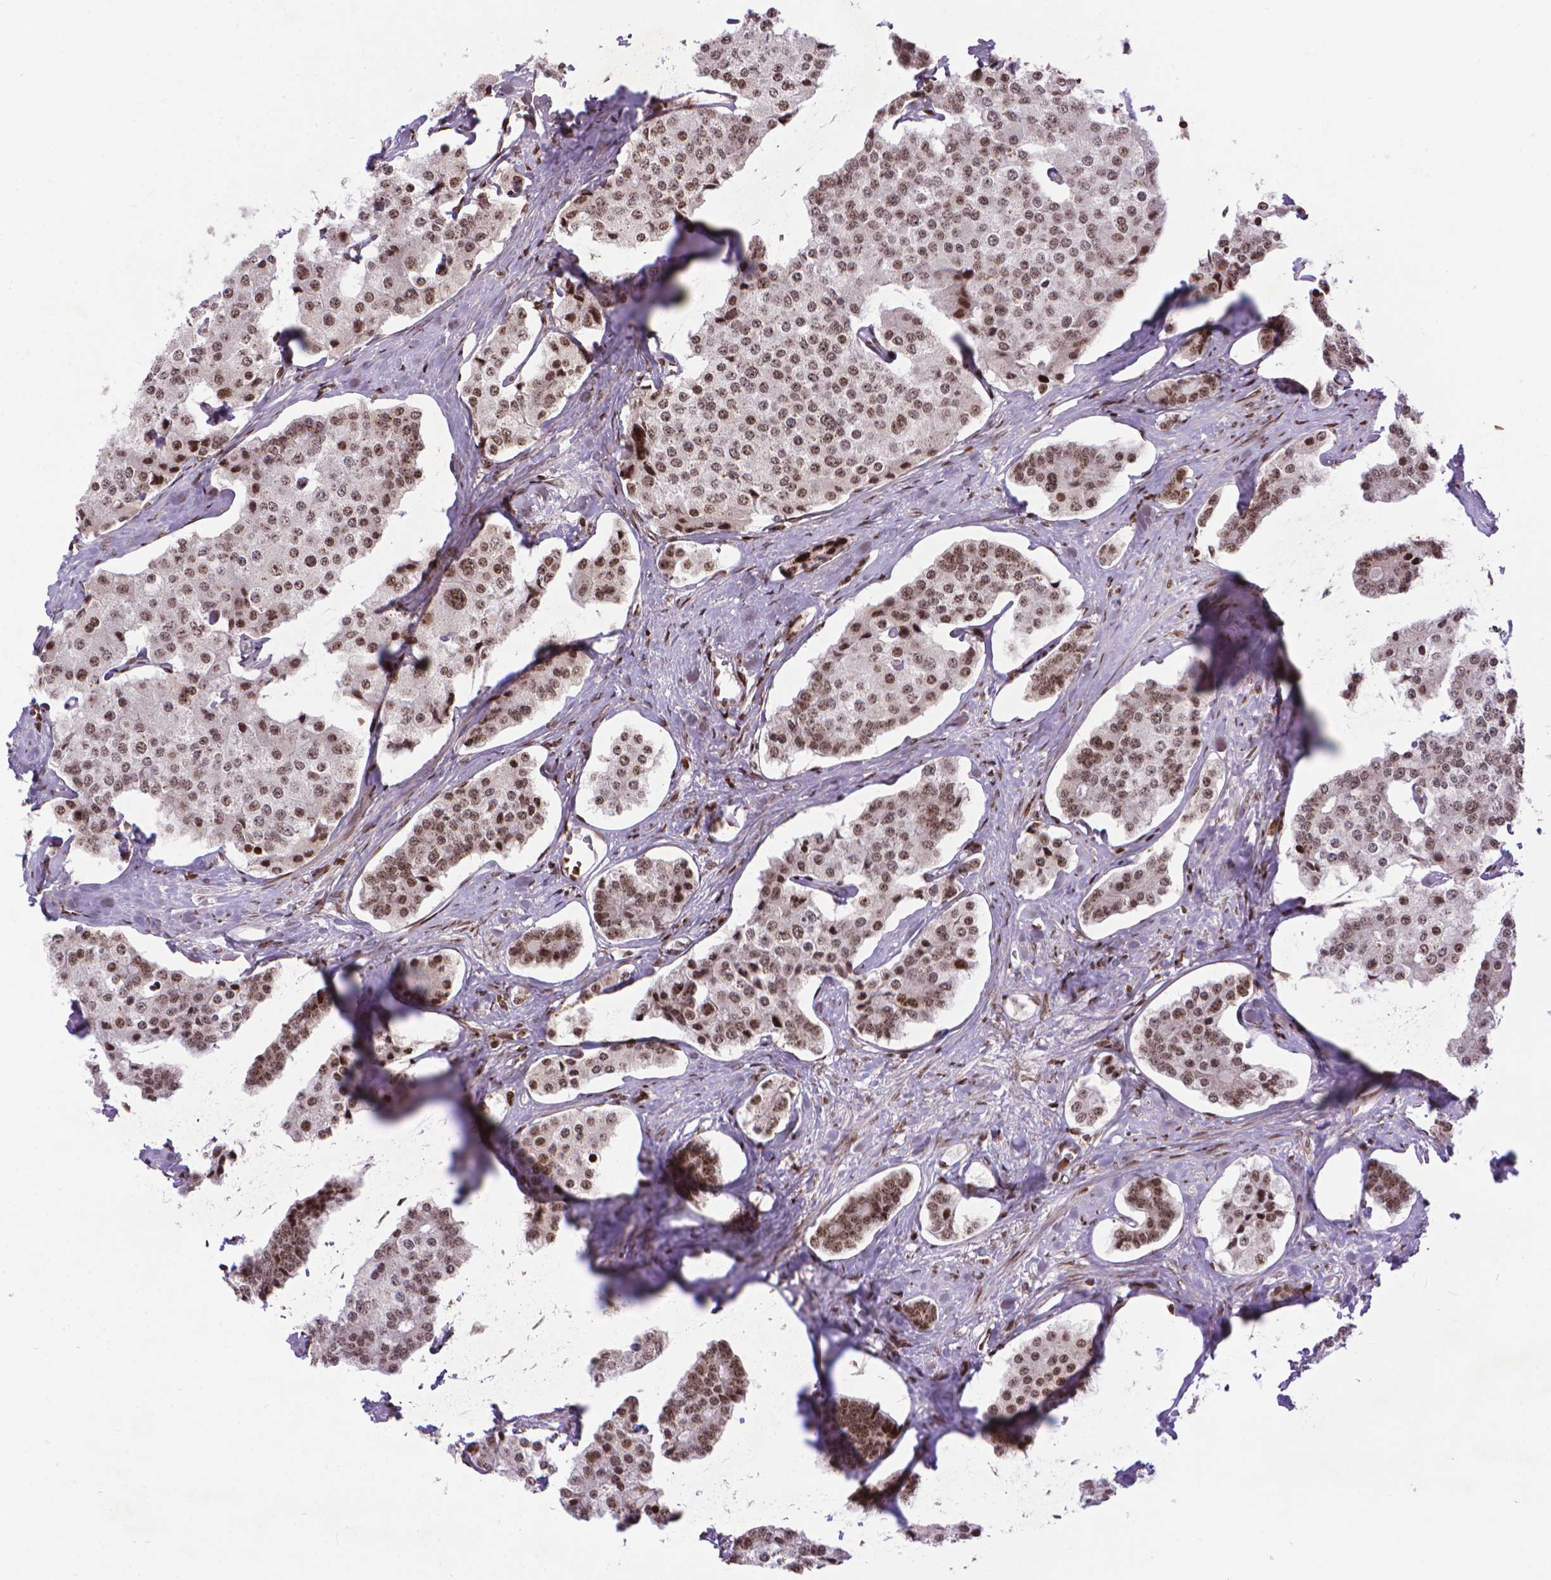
{"staining": {"intensity": "moderate", "quantity": "<25%", "location": "nuclear"}, "tissue": "carcinoid", "cell_type": "Tumor cells", "image_type": "cancer", "snomed": [{"axis": "morphology", "description": "Carcinoid, malignant, NOS"}, {"axis": "topography", "description": "Small intestine"}], "caption": "Brown immunohistochemical staining in carcinoid (malignant) demonstrates moderate nuclear positivity in approximately <25% of tumor cells. Nuclei are stained in blue.", "gene": "AMER1", "patient": {"sex": "female", "age": 65}}